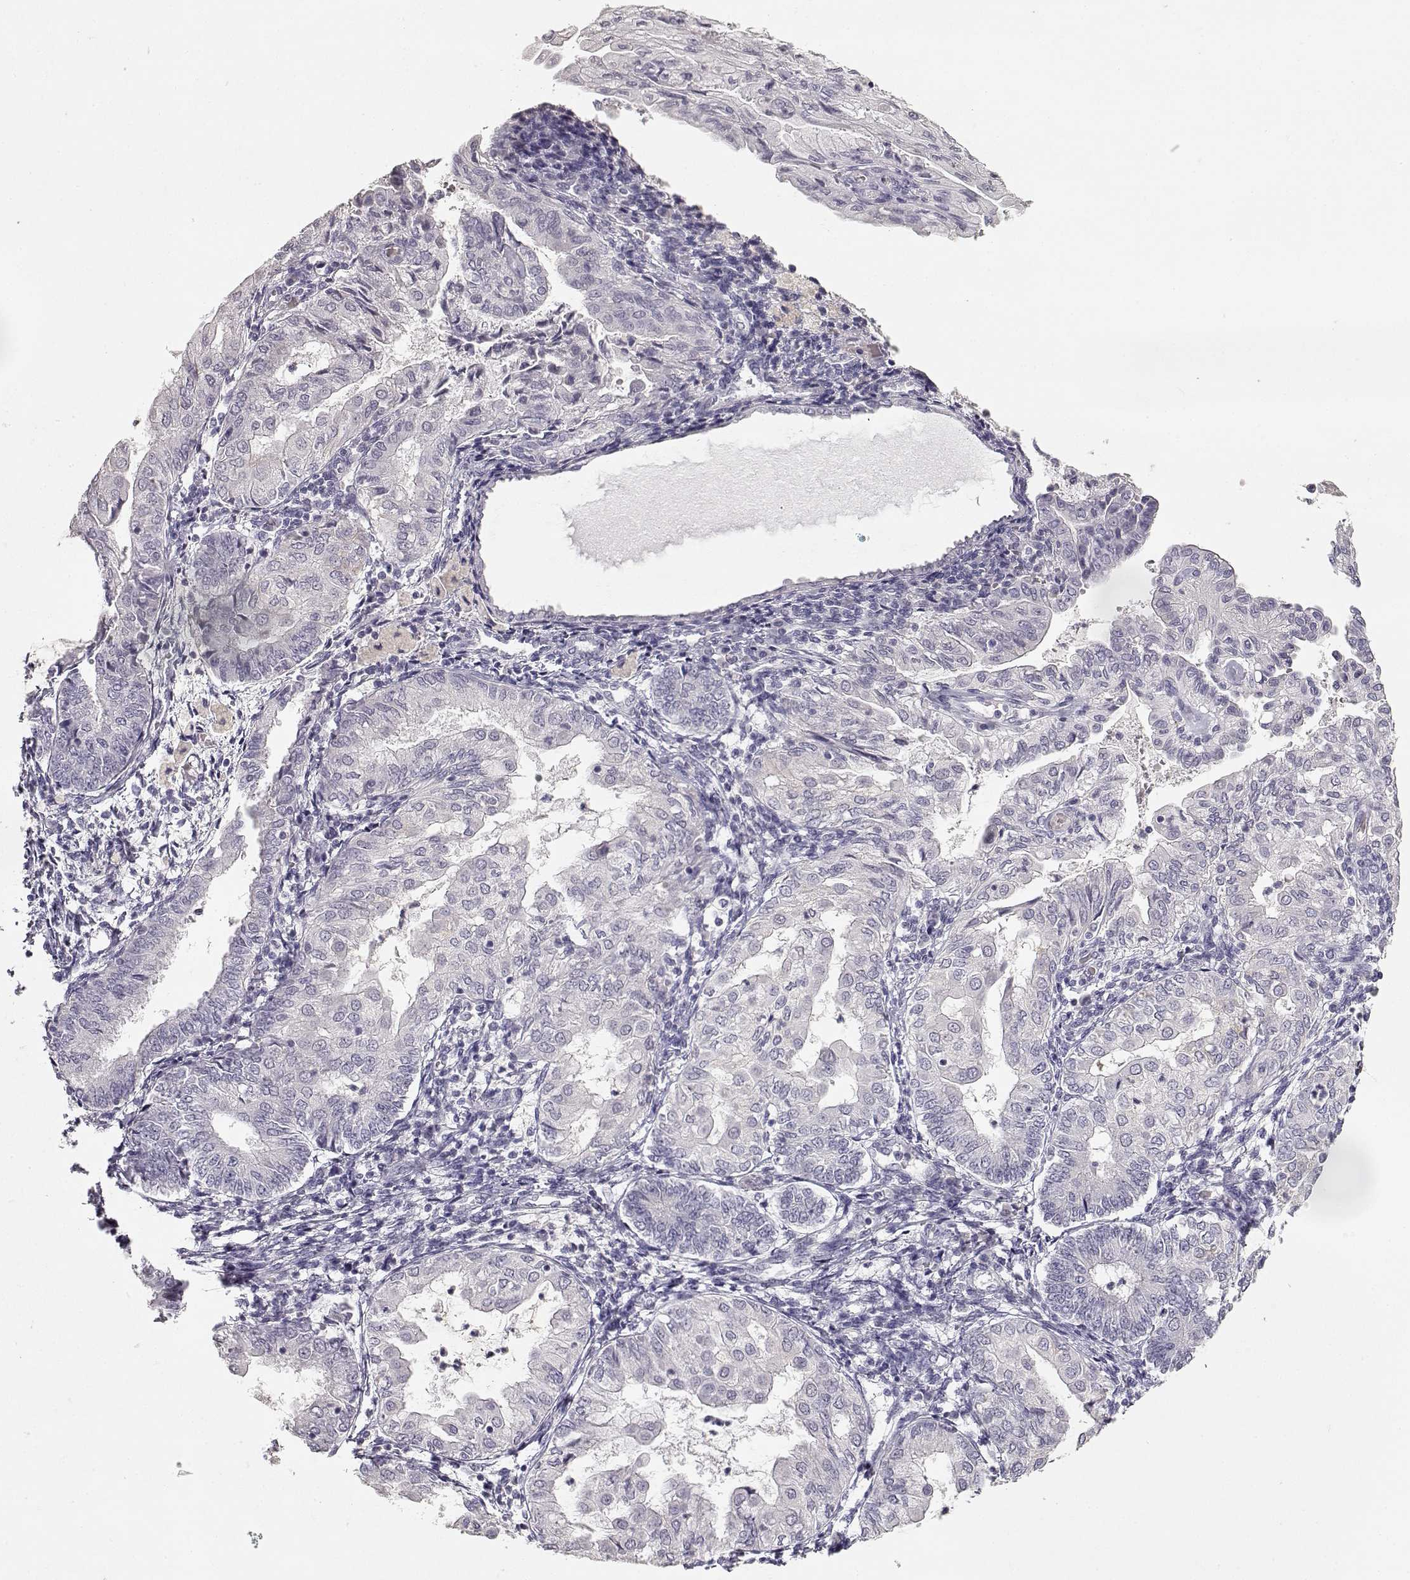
{"staining": {"intensity": "negative", "quantity": "none", "location": "none"}, "tissue": "endometrial cancer", "cell_type": "Tumor cells", "image_type": "cancer", "snomed": [{"axis": "morphology", "description": "Adenocarcinoma, NOS"}, {"axis": "topography", "description": "Endometrium"}], "caption": "Tumor cells are negative for protein expression in human endometrial cancer (adenocarcinoma).", "gene": "TPH2", "patient": {"sex": "female", "age": 68}}